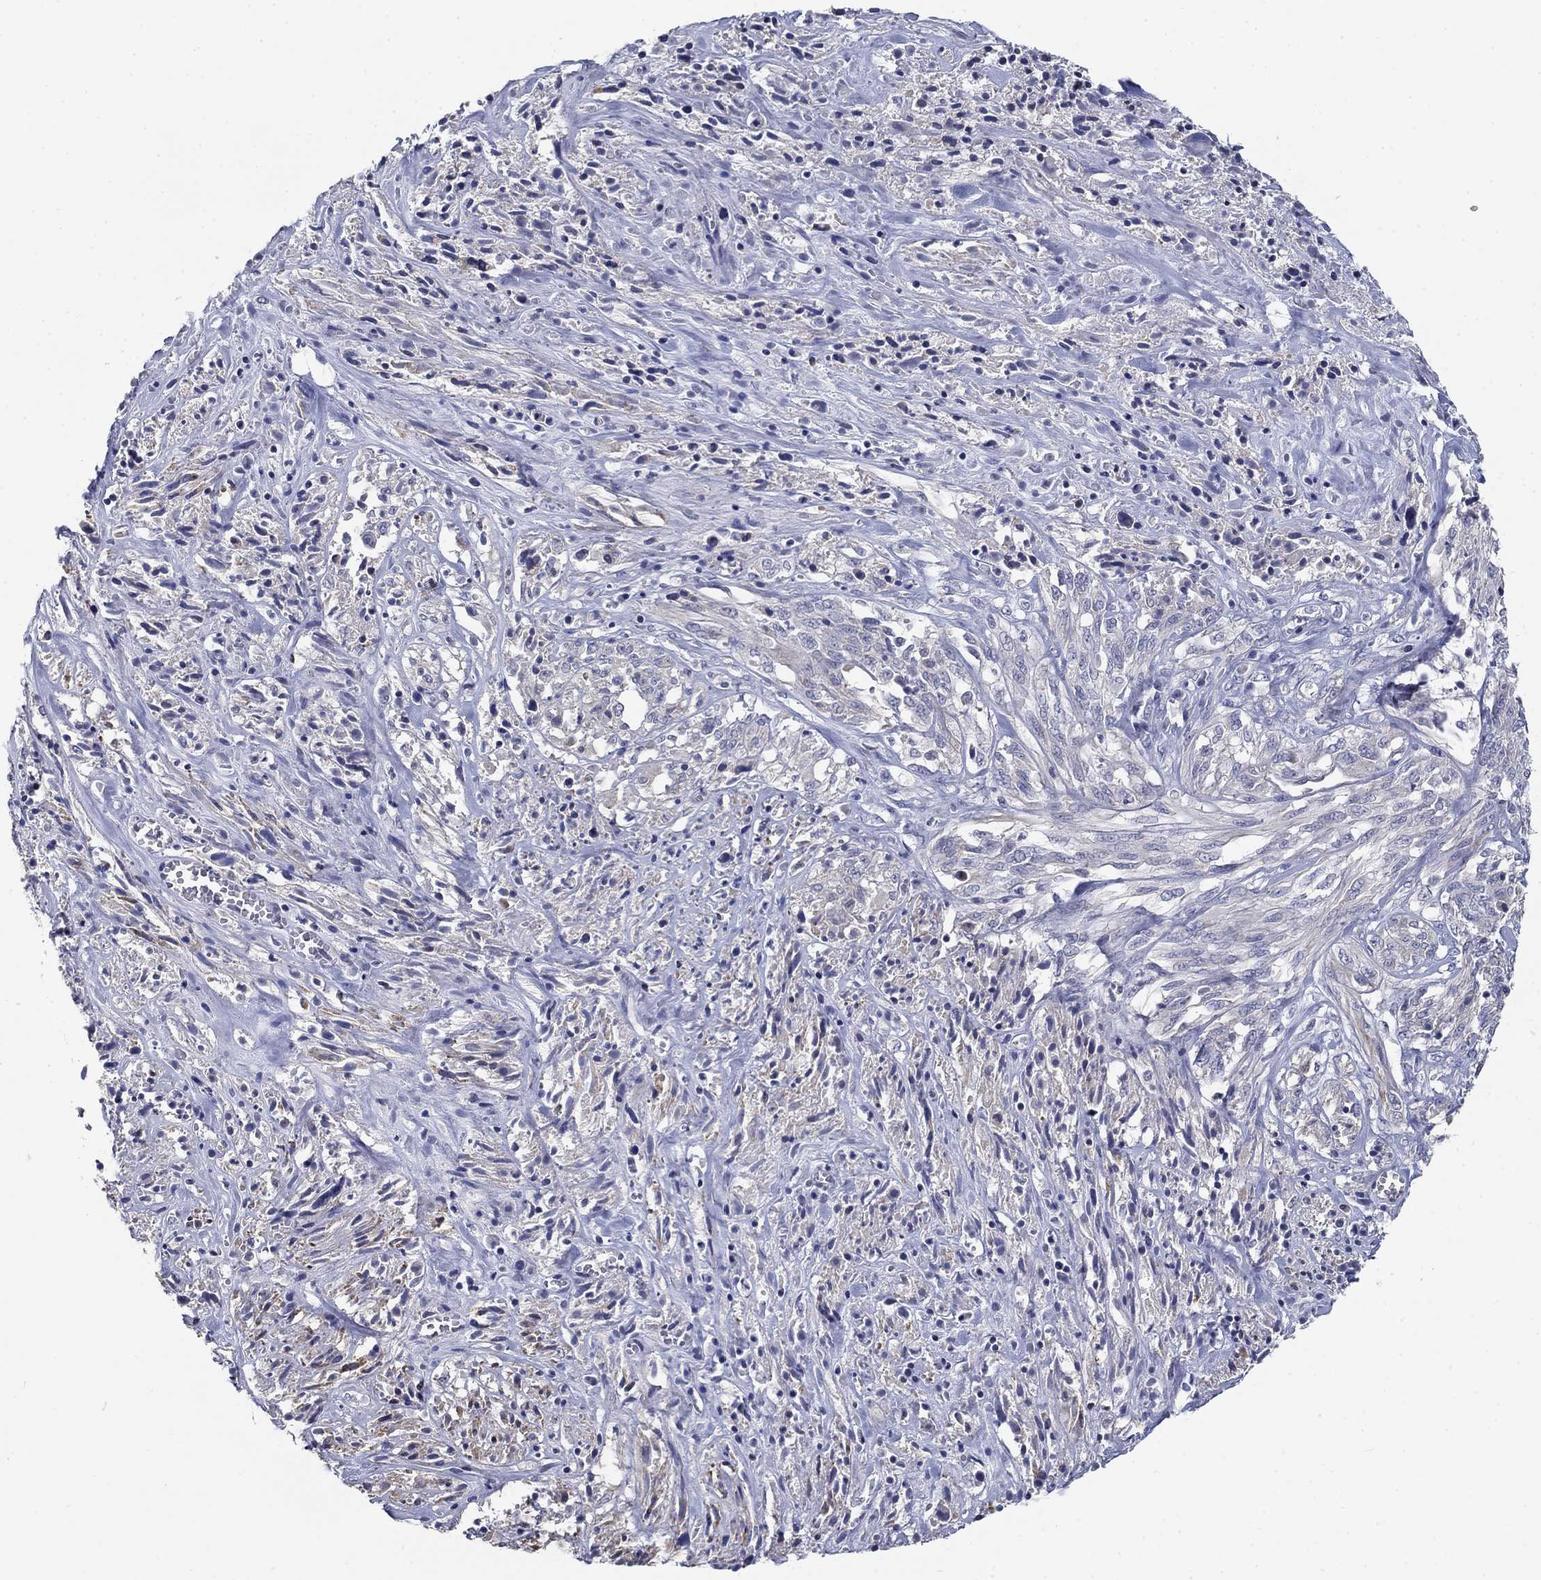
{"staining": {"intensity": "negative", "quantity": "none", "location": "none"}, "tissue": "melanoma", "cell_type": "Tumor cells", "image_type": "cancer", "snomed": [{"axis": "morphology", "description": "Malignant melanoma, NOS"}, {"axis": "topography", "description": "Skin"}], "caption": "Tumor cells are negative for brown protein staining in malignant melanoma.", "gene": "GRK7", "patient": {"sex": "female", "age": 91}}